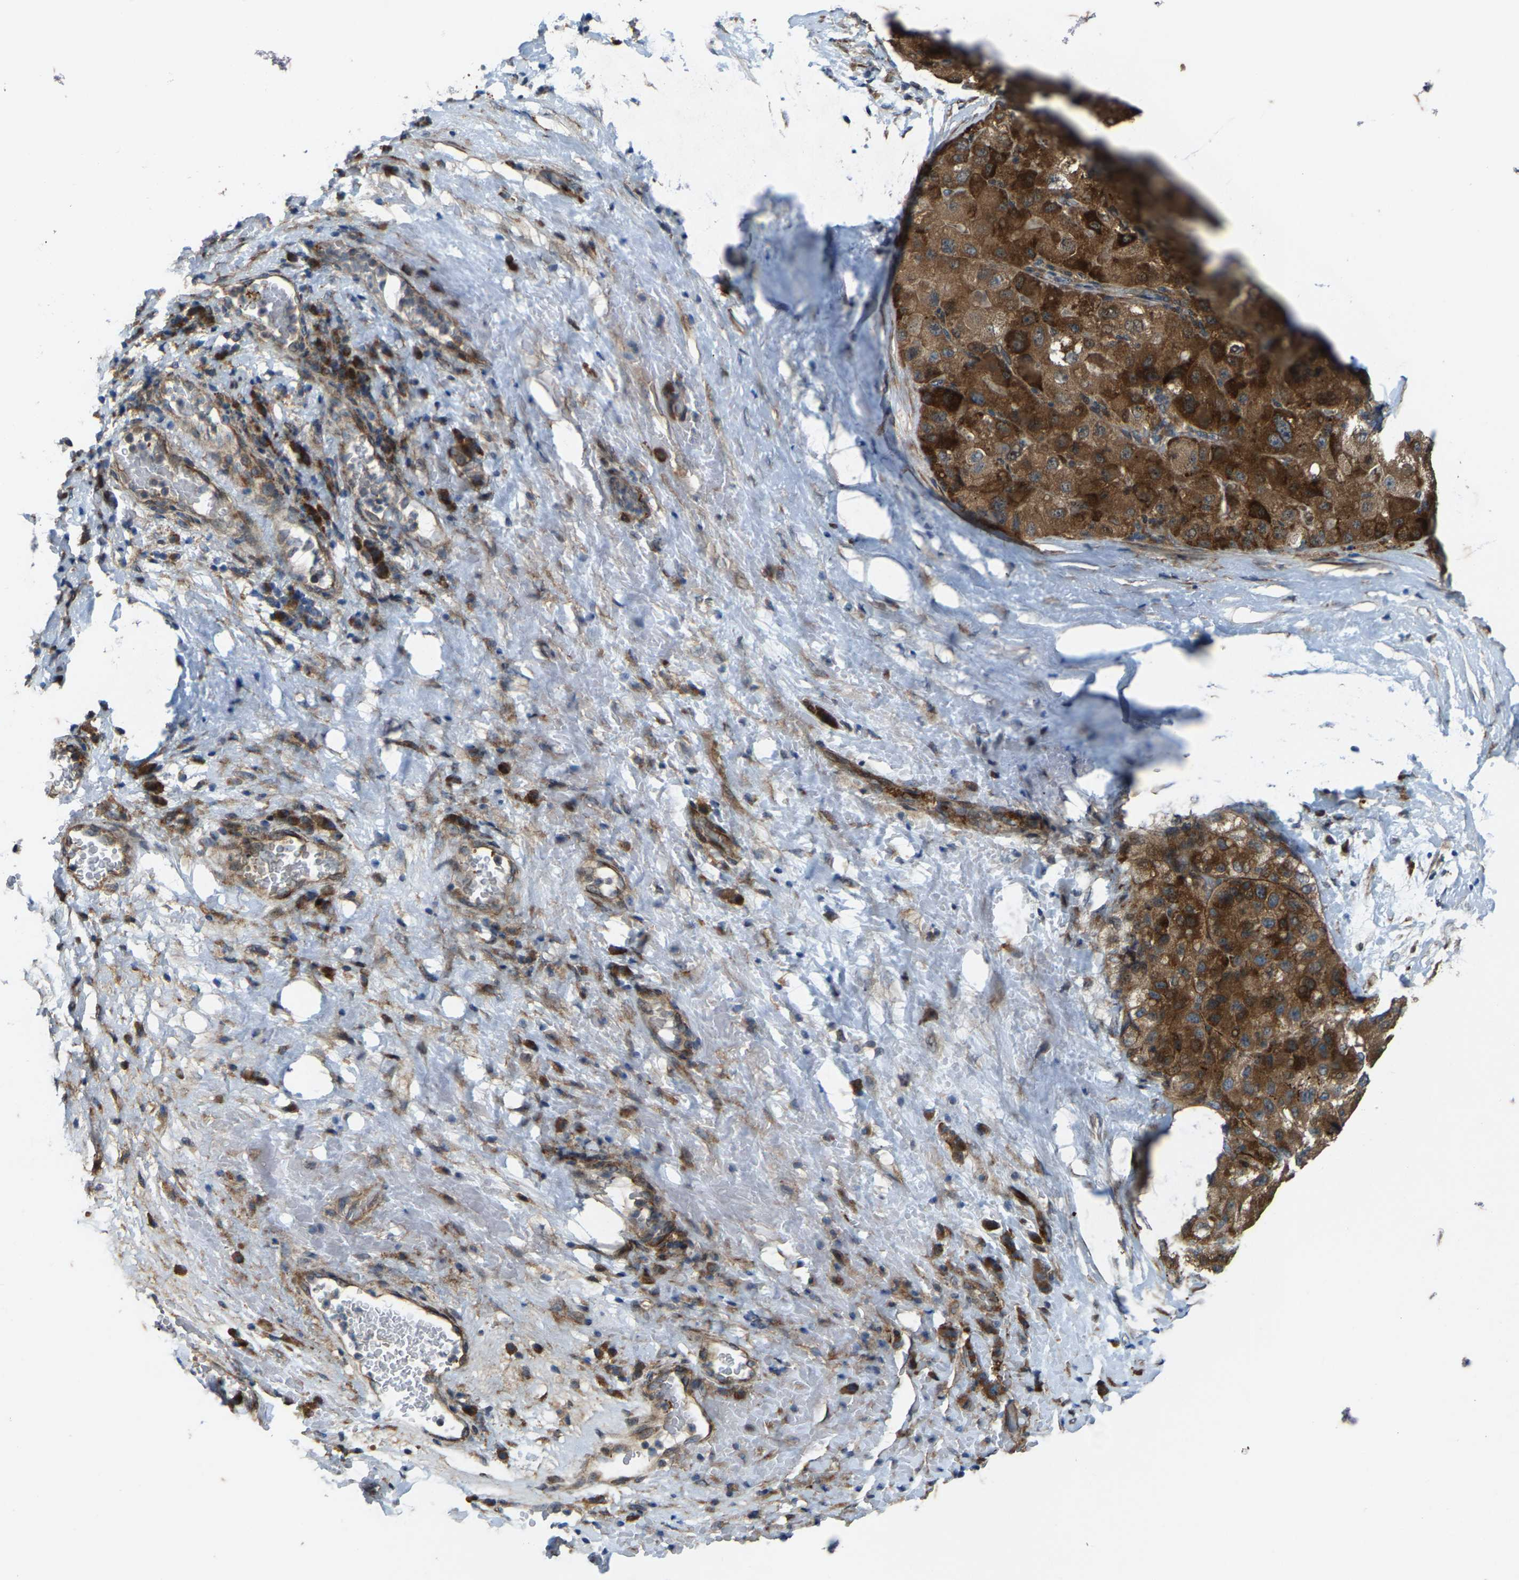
{"staining": {"intensity": "moderate", "quantity": ">75%", "location": "cytoplasmic/membranous"}, "tissue": "liver cancer", "cell_type": "Tumor cells", "image_type": "cancer", "snomed": [{"axis": "morphology", "description": "Carcinoma, Hepatocellular, NOS"}, {"axis": "topography", "description": "Liver"}], "caption": "Tumor cells demonstrate medium levels of moderate cytoplasmic/membranous positivity in approximately >75% of cells in human liver cancer (hepatocellular carcinoma).", "gene": "LRRC72", "patient": {"sex": "male", "age": 80}}